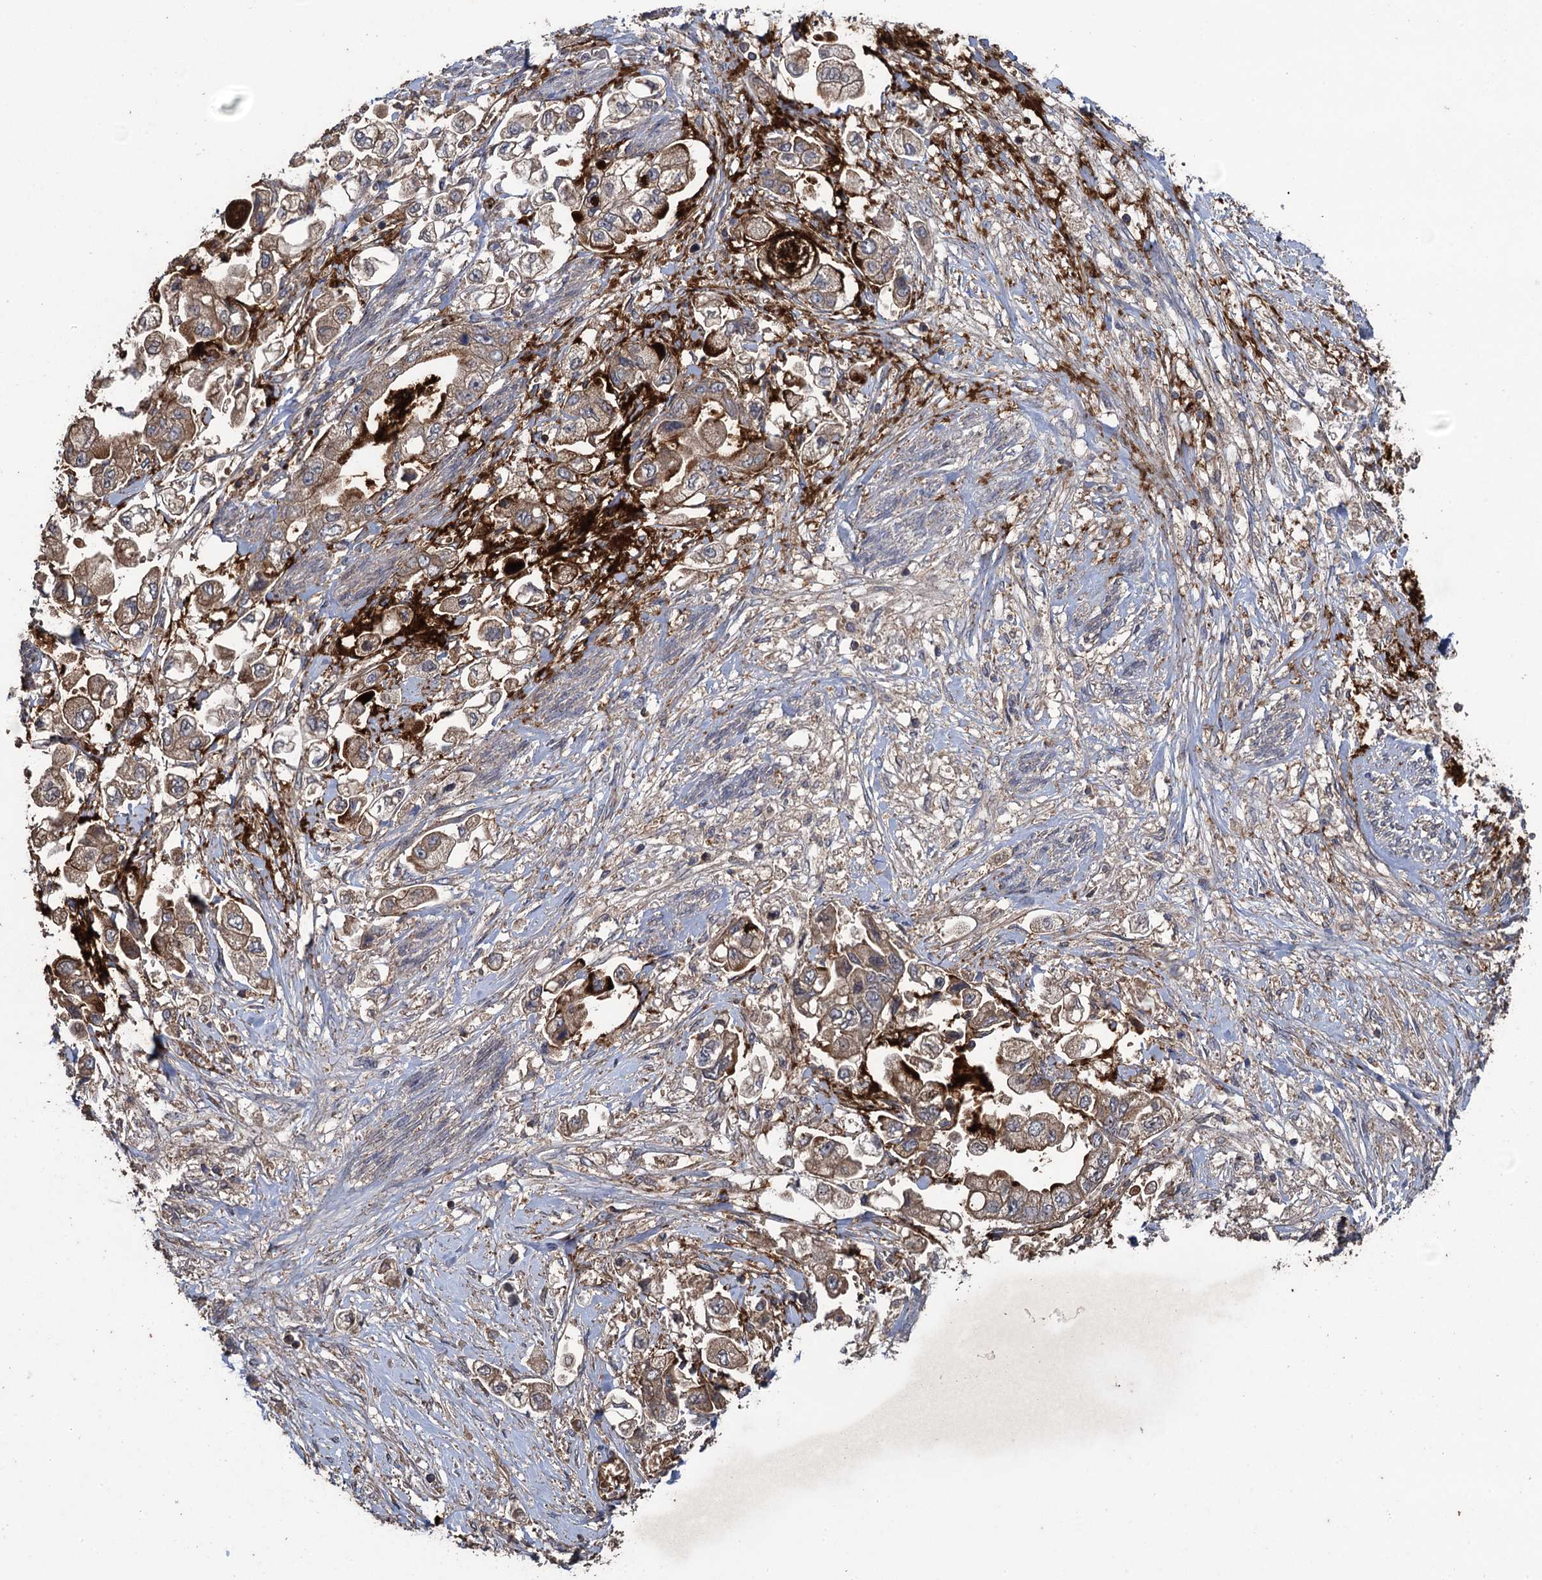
{"staining": {"intensity": "moderate", "quantity": "25%-75%", "location": "cytoplasmic/membranous"}, "tissue": "stomach cancer", "cell_type": "Tumor cells", "image_type": "cancer", "snomed": [{"axis": "morphology", "description": "Adenocarcinoma, NOS"}, {"axis": "topography", "description": "Stomach"}], "caption": "Tumor cells exhibit medium levels of moderate cytoplasmic/membranous expression in about 25%-75% of cells in human stomach cancer (adenocarcinoma).", "gene": "TXNDC11", "patient": {"sex": "male", "age": 62}}